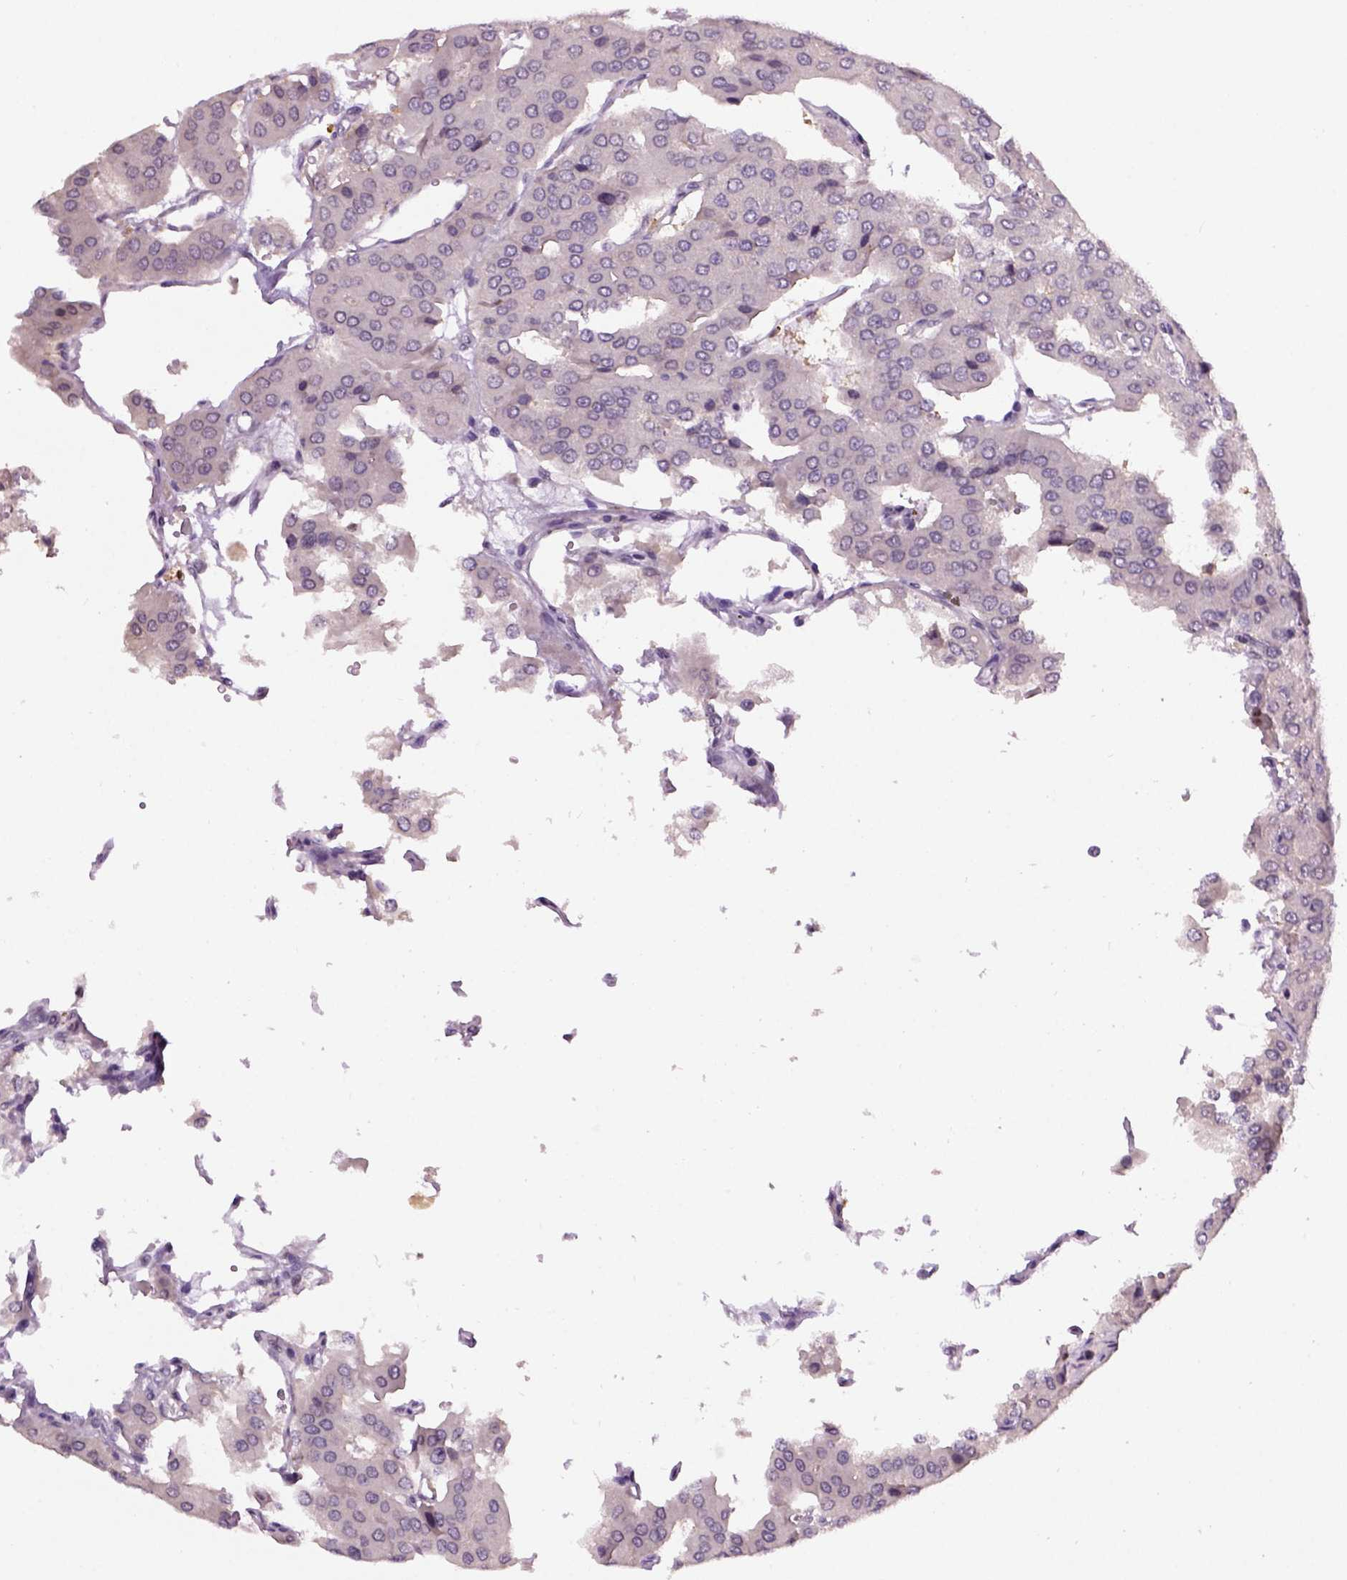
{"staining": {"intensity": "negative", "quantity": "none", "location": "none"}, "tissue": "parathyroid gland", "cell_type": "Glandular cells", "image_type": "normal", "snomed": [{"axis": "morphology", "description": "Normal tissue, NOS"}, {"axis": "morphology", "description": "Adenoma, NOS"}, {"axis": "topography", "description": "Parathyroid gland"}], "caption": "Immunohistochemistry image of normal parathyroid gland stained for a protein (brown), which exhibits no expression in glandular cells.", "gene": "RAB43", "patient": {"sex": "female", "age": 86}}